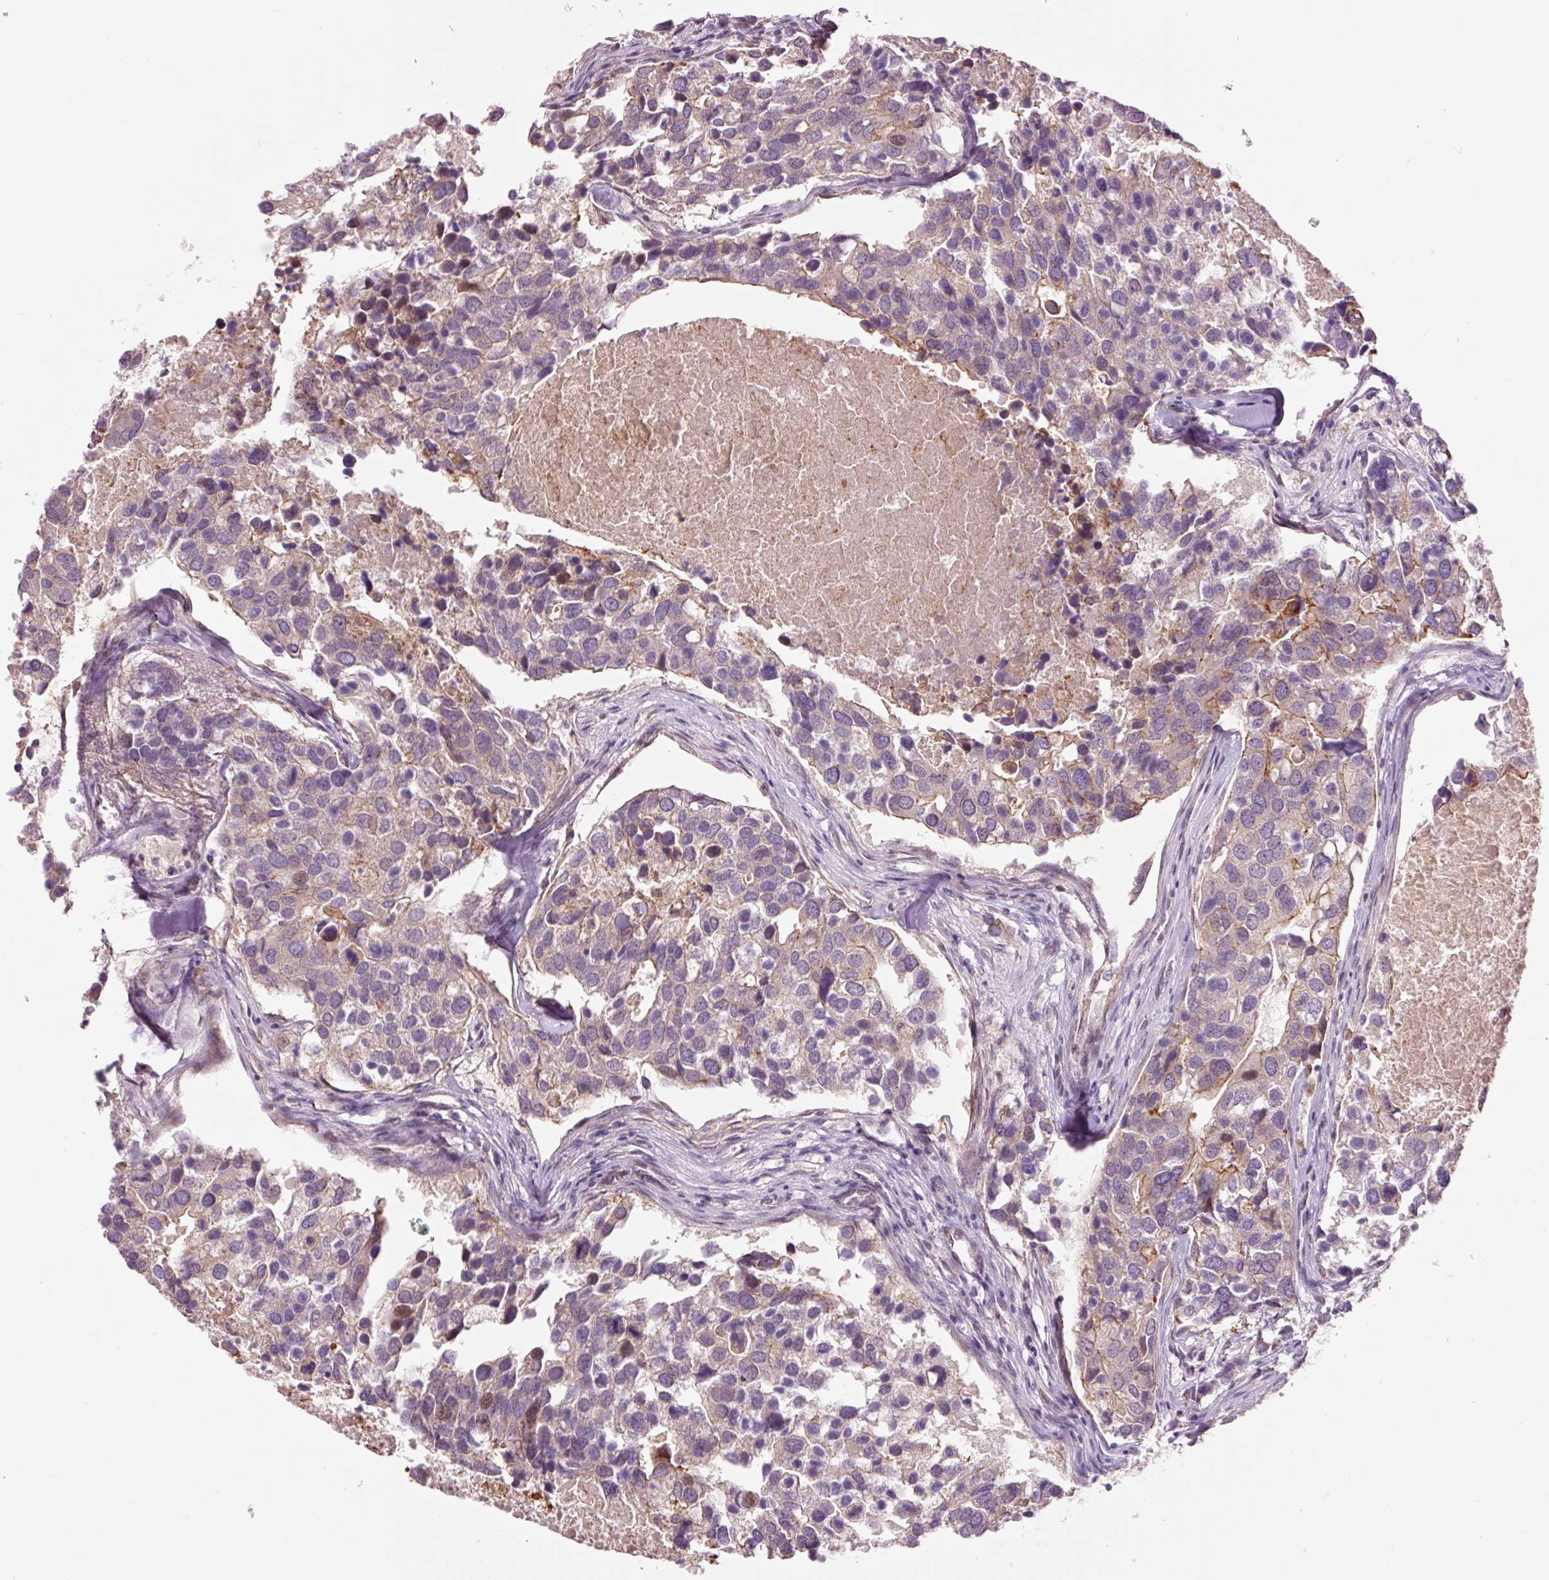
{"staining": {"intensity": "weak", "quantity": "<25%", "location": "cytoplasmic/membranous,nuclear"}, "tissue": "breast cancer", "cell_type": "Tumor cells", "image_type": "cancer", "snomed": [{"axis": "morphology", "description": "Duct carcinoma"}, {"axis": "topography", "description": "Breast"}], "caption": "High power microscopy histopathology image of an immunohistochemistry photomicrograph of infiltrating ductal carcinoma (breast), revealing no significant expression in tumor cells.", "gene": "DAPP1", "patient": {"sex": "female", "age": 83}}